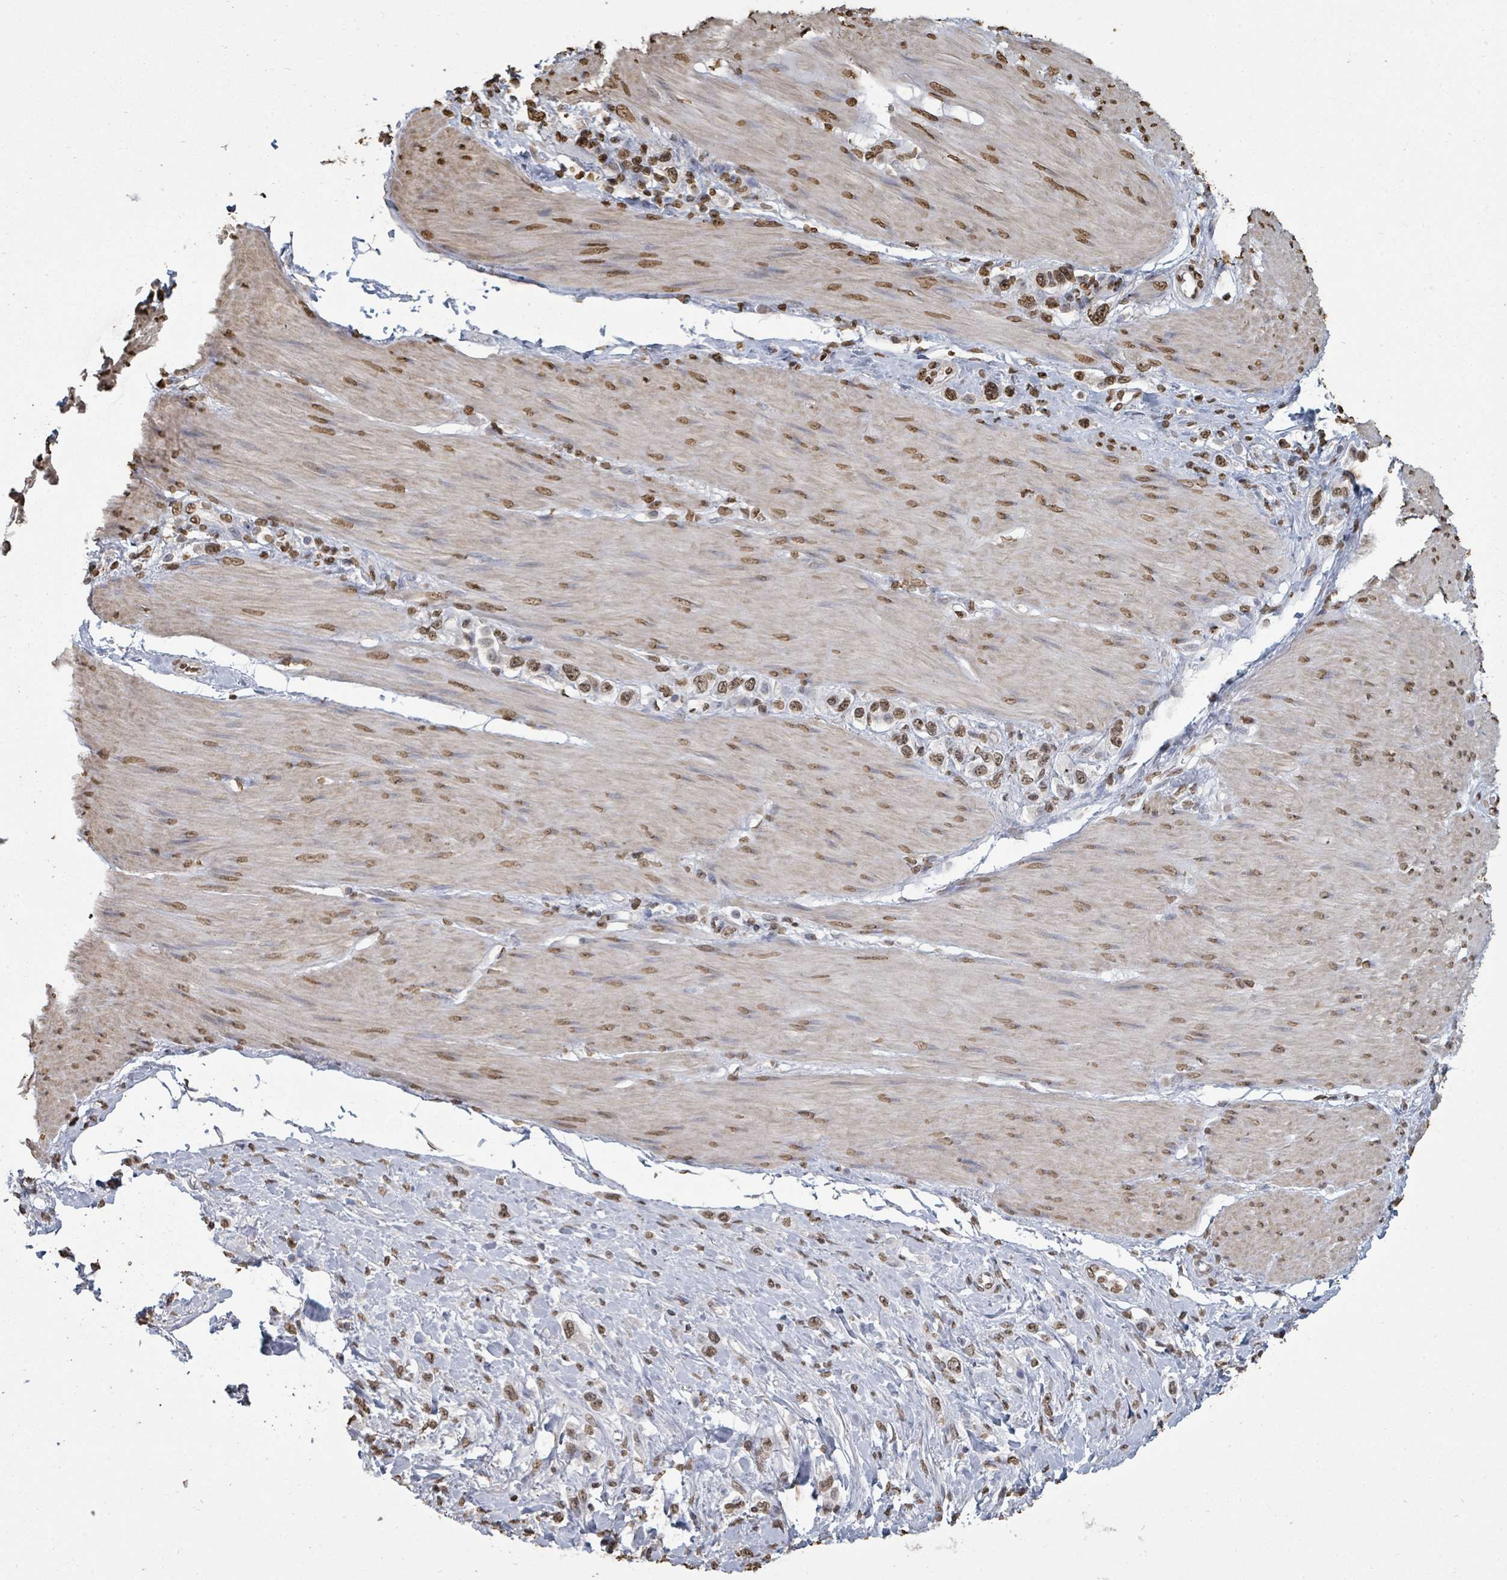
{"staining": {"intensity": "moderate", "quantity": ">75%", "location": "nuclear"}, "tissue": "stomach cancer", "cell_type": "Tumor cells", "image_type": "cancer", "snomed": [{"axis": "morphology", "description": "Adenocarcinoma, NOS"}, {"axis": "topography", "description": "Stomach"}], "caption": "Stomach cancer stained with a protein marker shows moderate staining in tumor cells.", "gene": "MRPS12", "patient": {"sex": "female", "age": 65}}